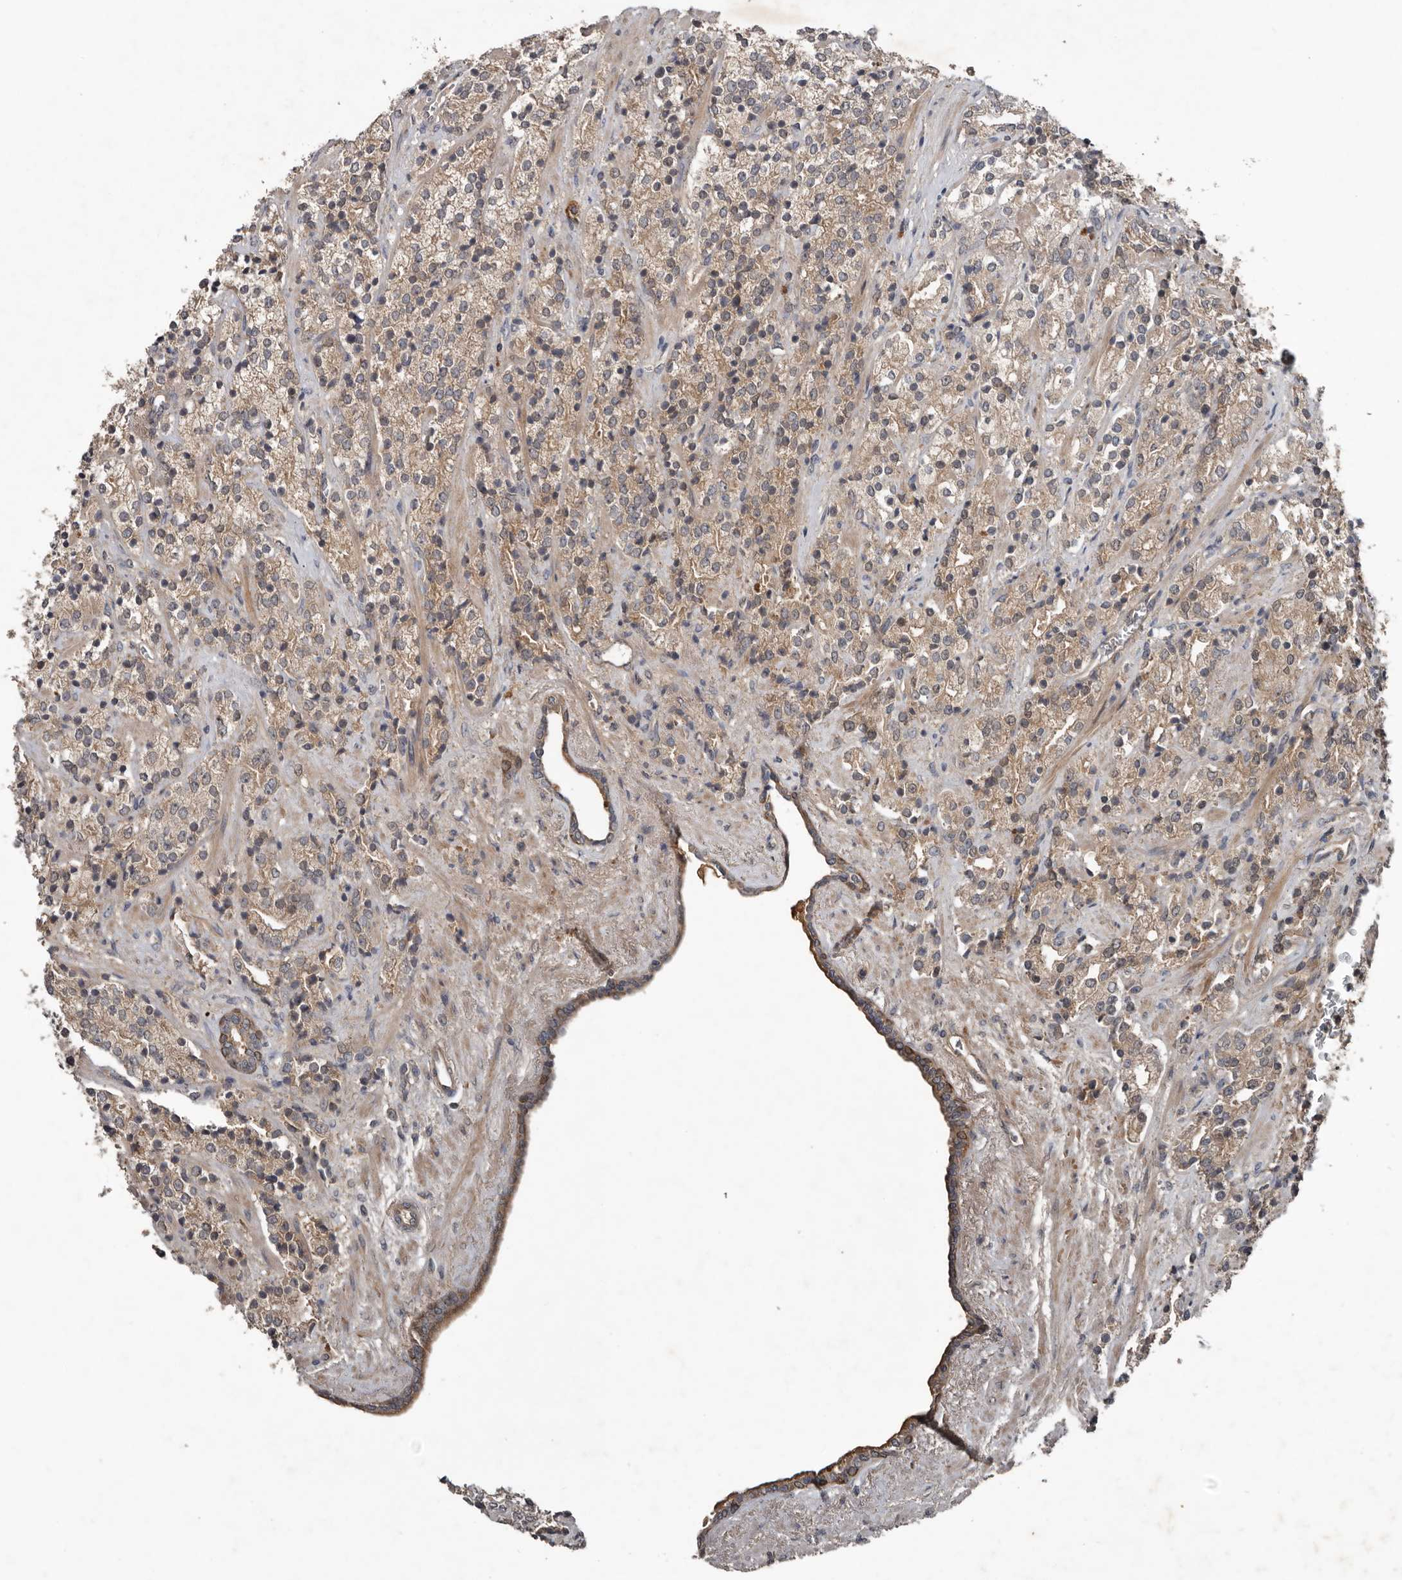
{"staining": {"intensity": "weak", "quantity": ">75%", "location": "cytoplasmic/membranous"}, "tissue": "prostate cancer", "cell_type": "Tumor cells", "image_type": "cancer", "snomed": [{"axis": "morphology", "description": "Adenocarcinoma, High grade"}, {"axis": "topography", "description": "Prostate"}], "caption": "Prostate cancer stained with a protein marker shows weak staining in tumor cells.", "gene": "DNAJB4", "patient": {"sex": "male", "age": 71}}